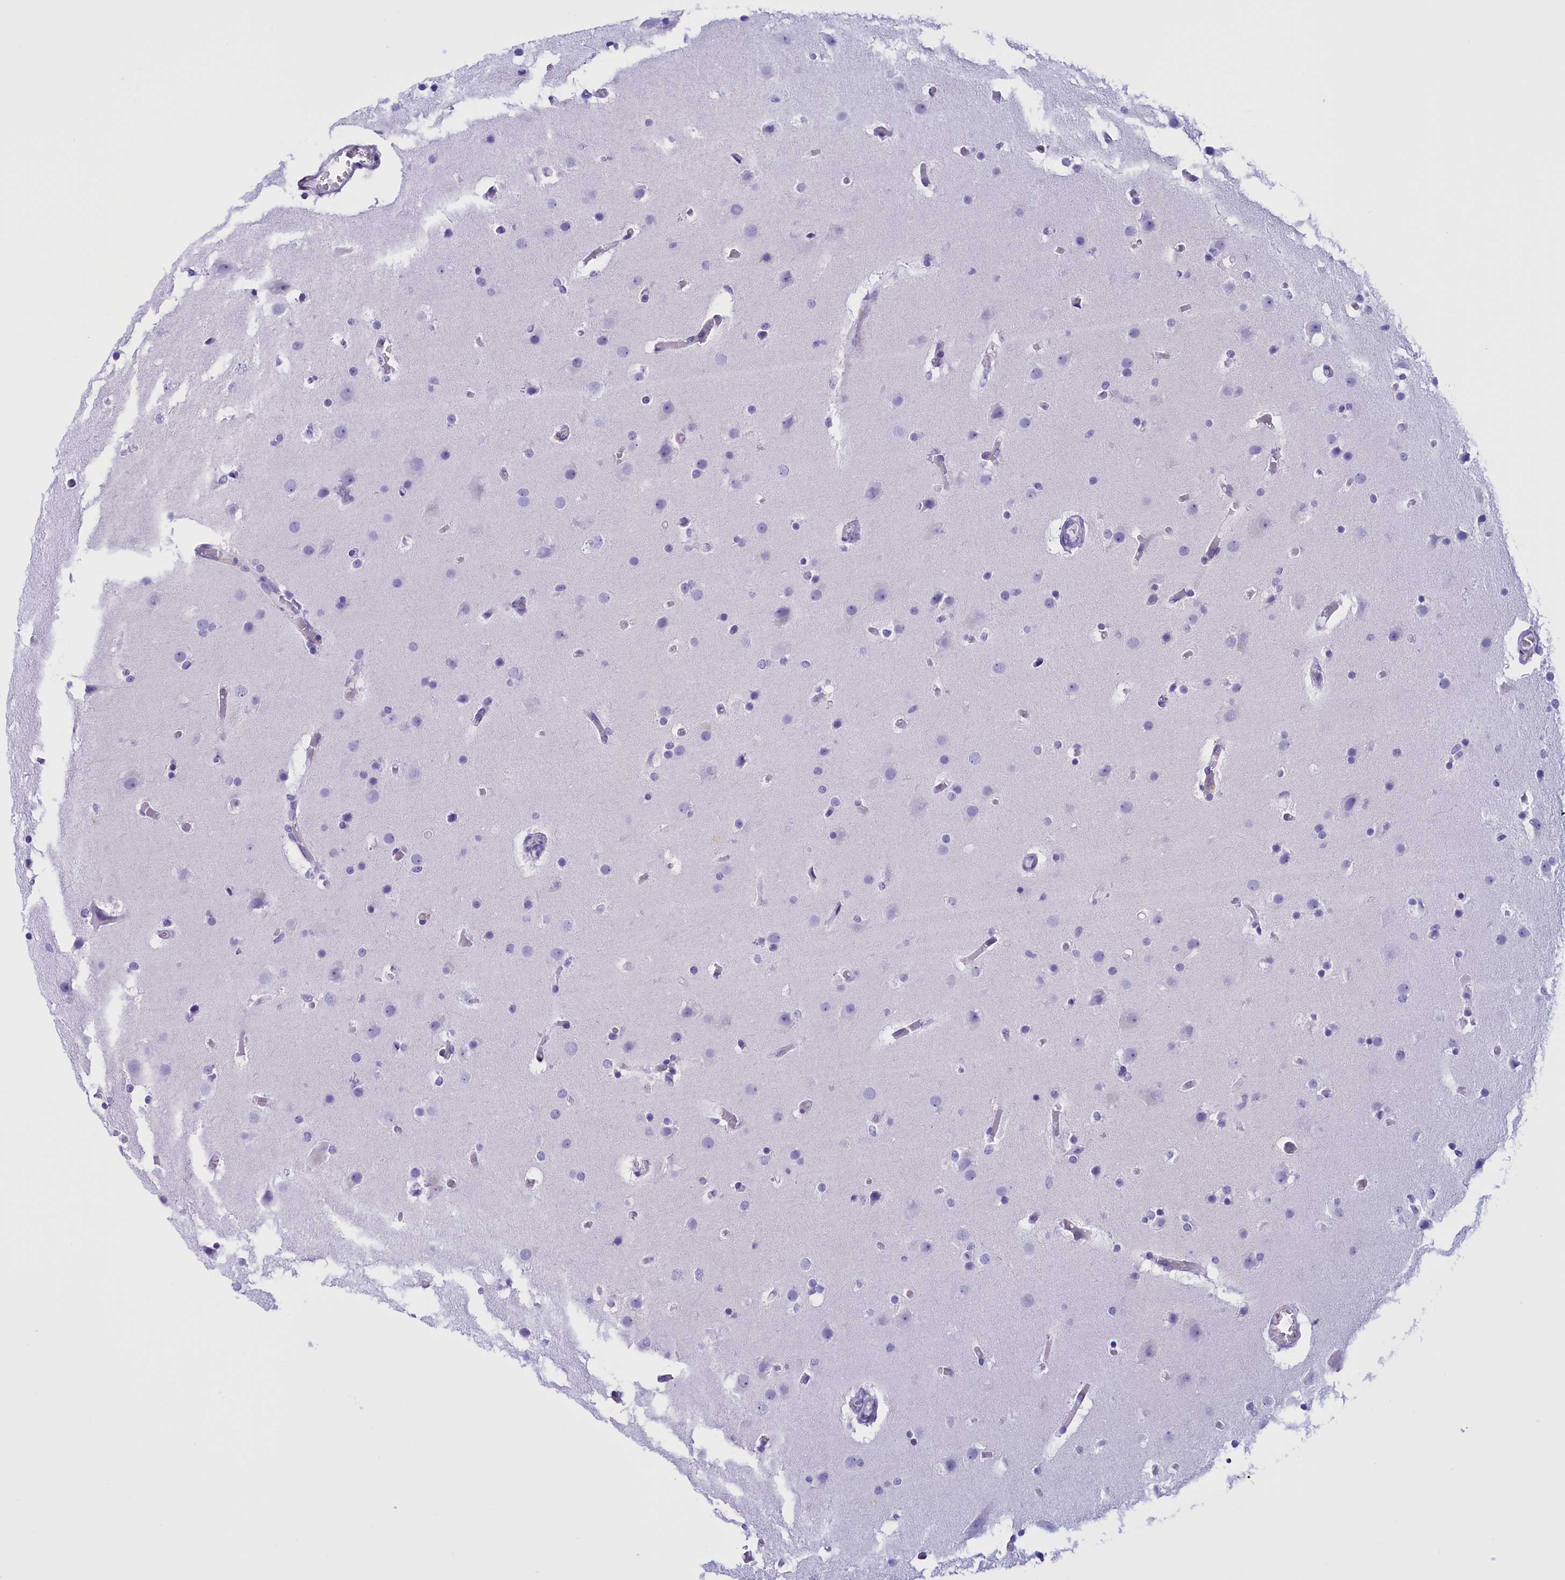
{"staining": {"intensity": "negative", "quantity": "none", "location": "none"}, "tissue": "glioma", "cell_type": "Tumor cells", "image_type": "cancer", "snomed": [{"axis": "morphology", "description": "Glioma, malignant, High grade"}, {"axis": "topography", "description": "Cerebral cortex"}], "caption": "A micrograph of glioma stained for a protein displays no brown staining in tumor cells.", "gene": "BRI3", "patient": {"sex": "female", "age": 36}}